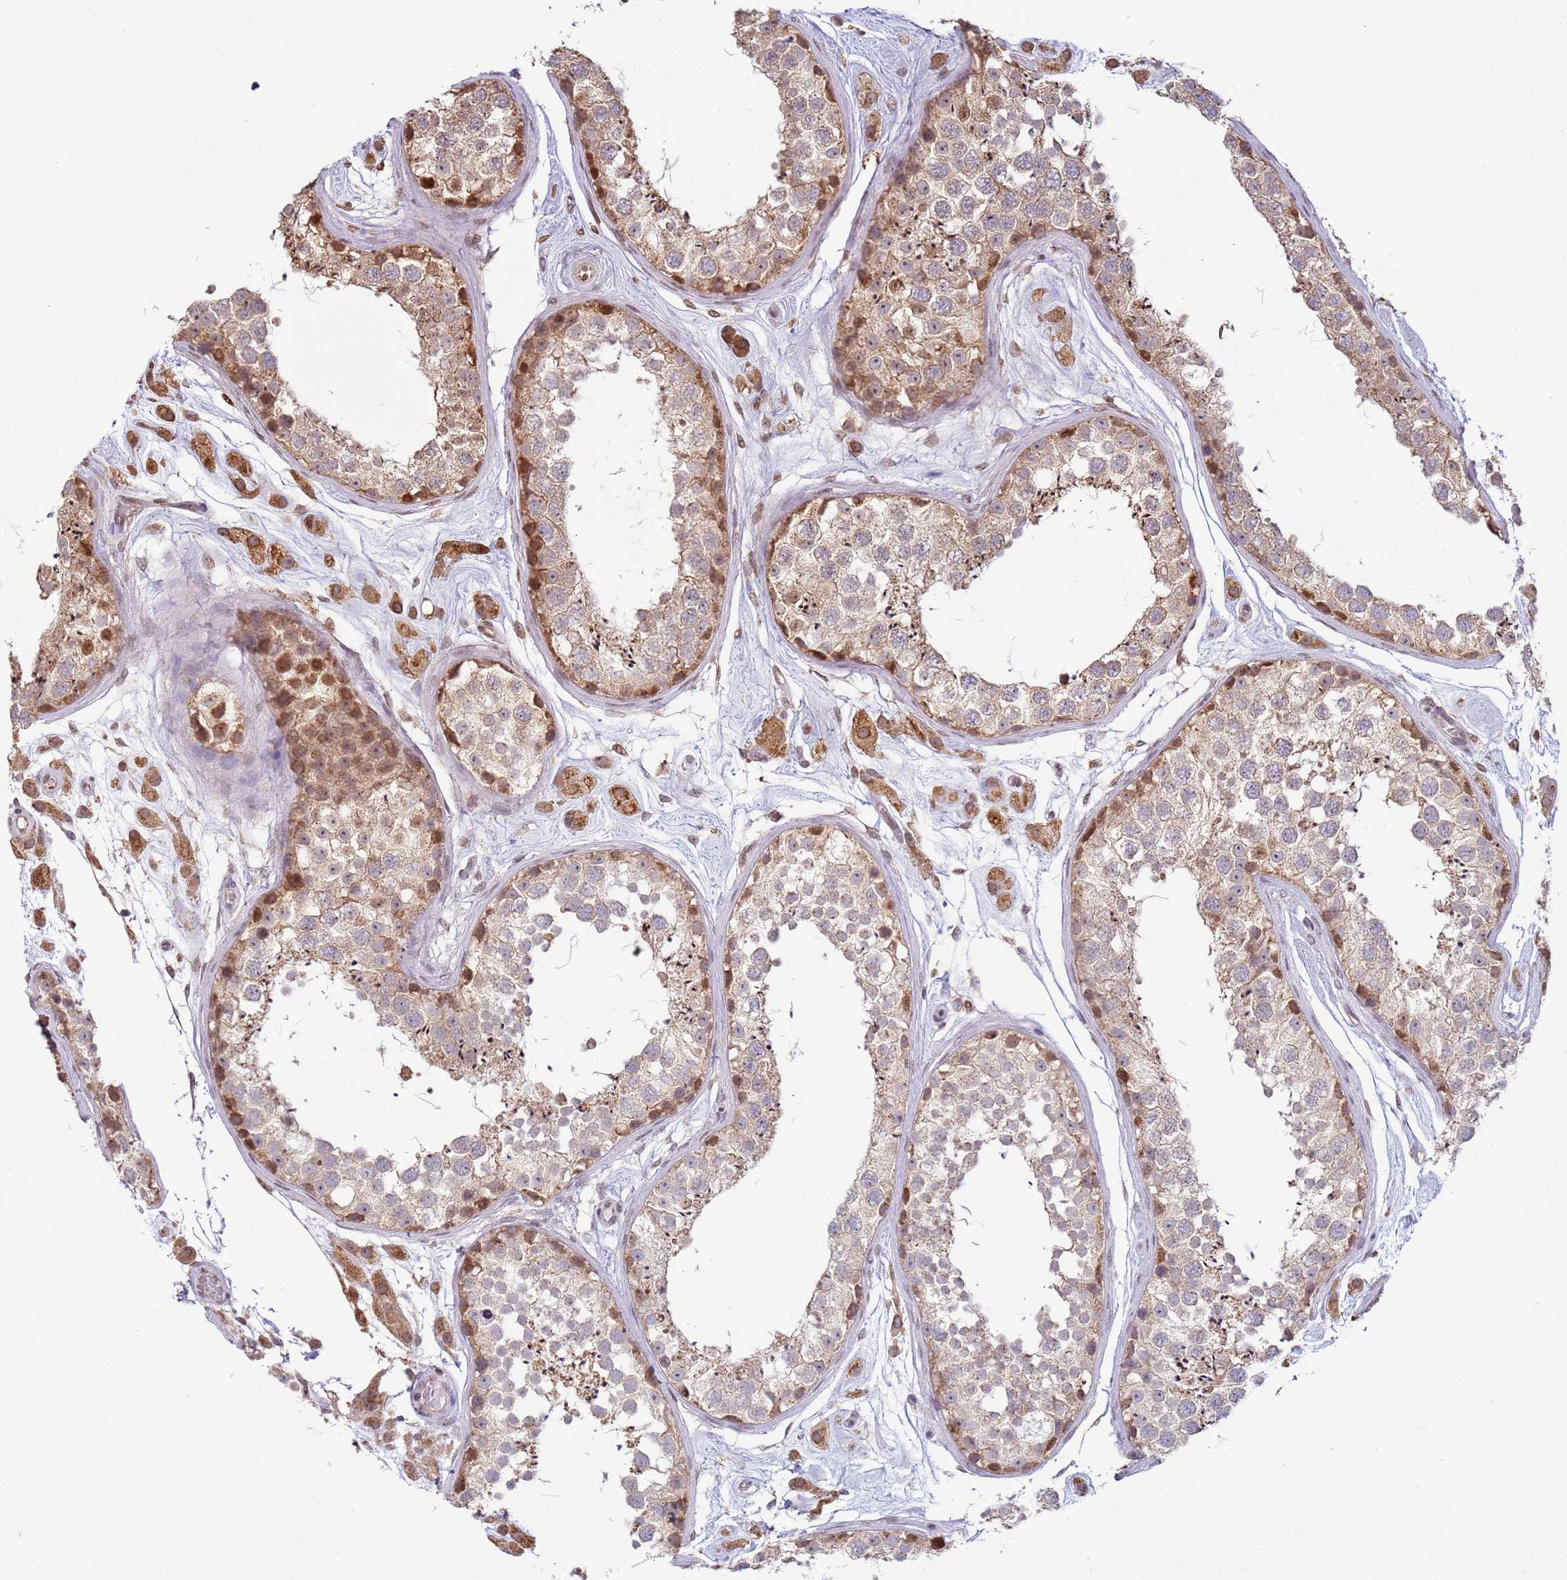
{"staining": {"intensity": "moderate", "quantity": ">75%", "location": "cytoplasmic/membranous"}, "tissue": "testis", "cell_type": "Cells in seminiferous ducts", "image_type": "normal", "snomed": [{"axis": "morphology", "description": "Normal tissue, NOS"}, {"axis": "topography", "description": "Testis"}], "caption": "Protein staining shows moderate cytoplasmic/membranous staining in approximately >75% of cells in seminiferous ducts in unremarkable testis.", "gene": "SCAF1", "patient": {"sex": "male", "age": 25}}